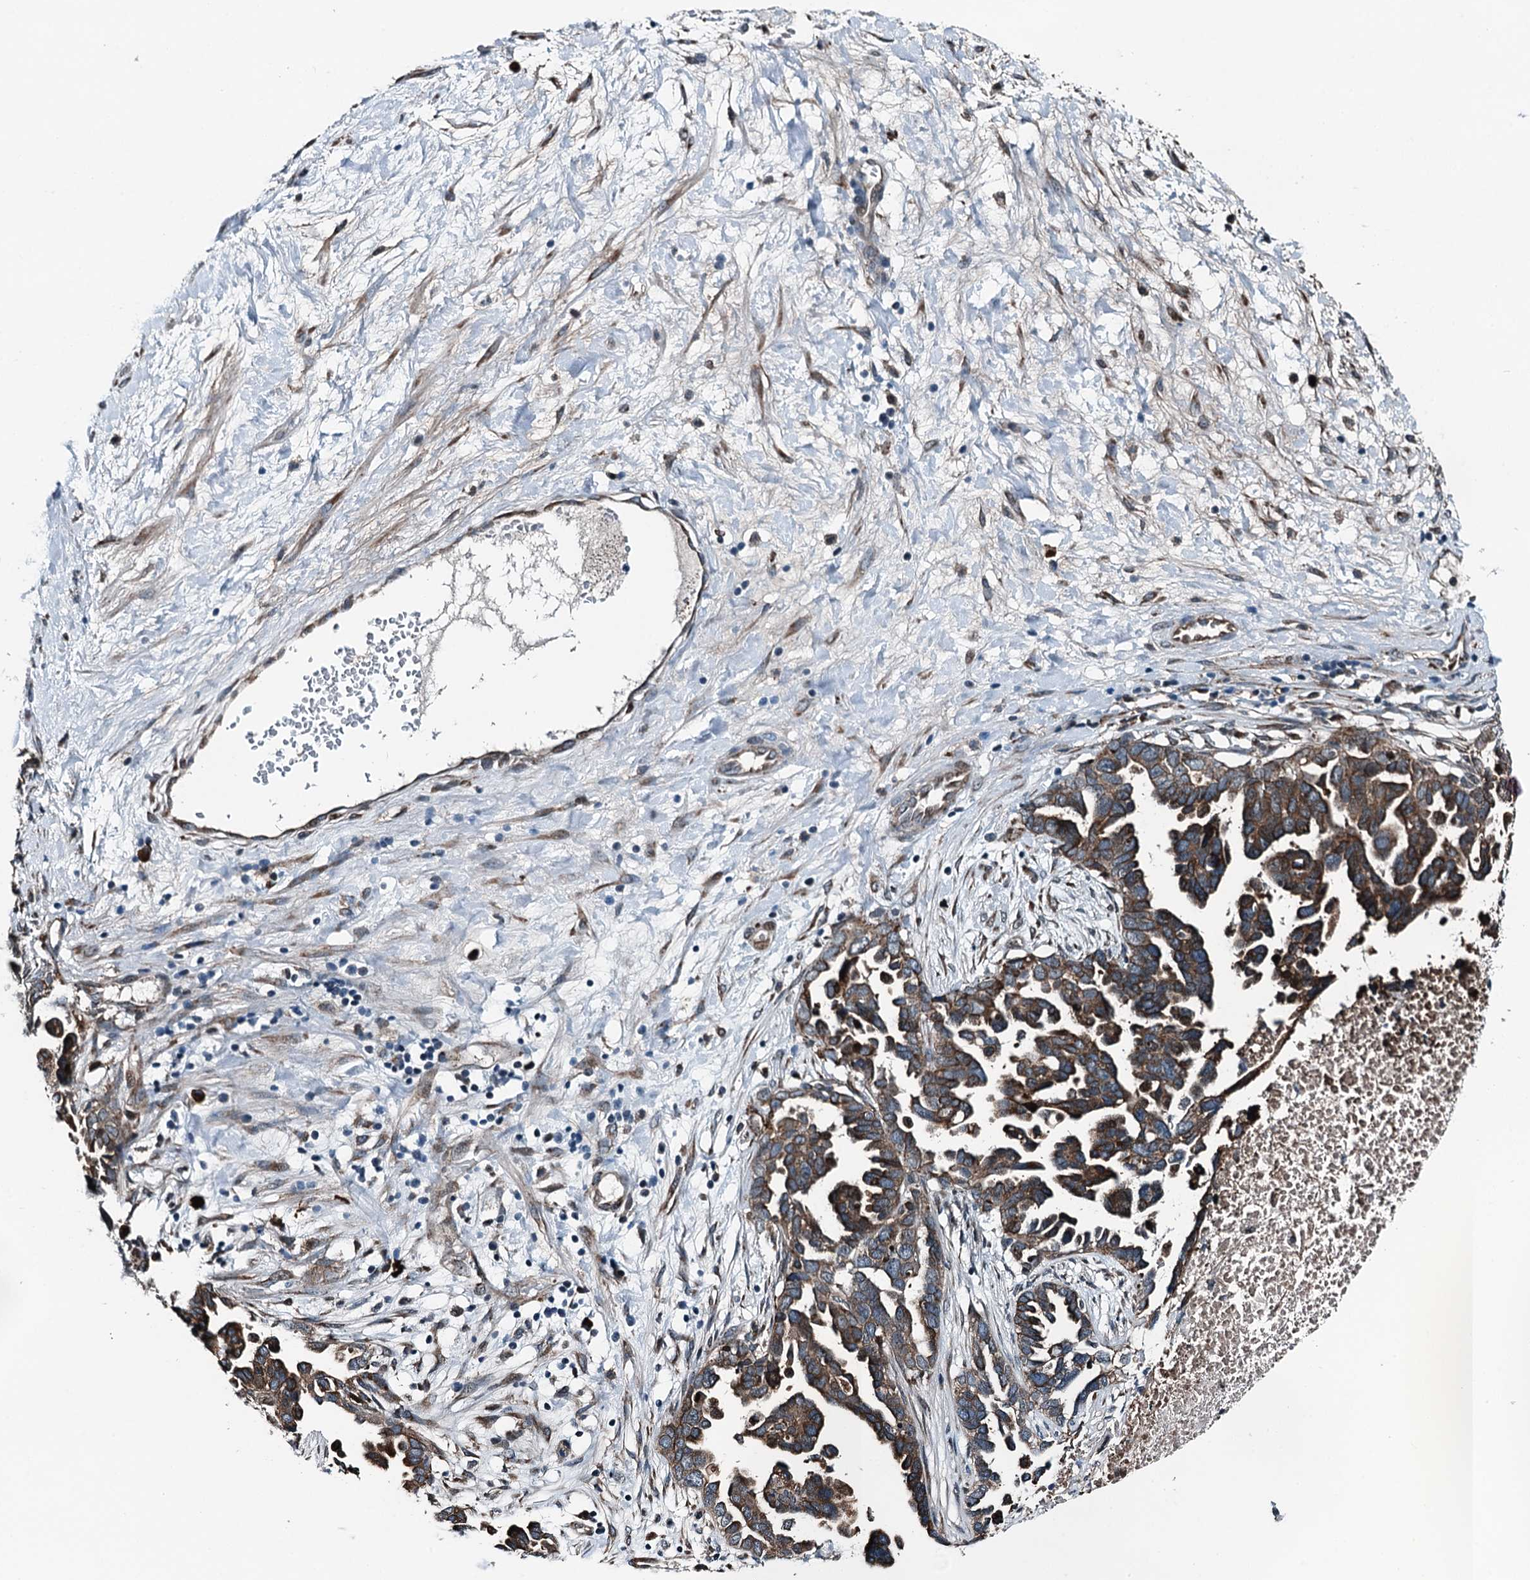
{"staining": {"intensity": "moderate", "quantity": ">75%", "location": "cytoplasmic/membranous"}, "tissue": "ovarian cancer", "cell_type": "Tumor cells", "image_type": "cancer", "snomed": [{"axis": "morphology", "description": "Cystadenocarcinoma, serous, NOS"}, {"axis": "topography", "description": "Ovary"}], "caption": "A medium amount of moderate cytoplasmic/membranous staining is seen in approximately >75% of tumor cells in ovarian cancer (serous cystadenocarcinoma) tissue.", "gene": "TAMALIN", "patient": {"sex": "female", "age": 54}}